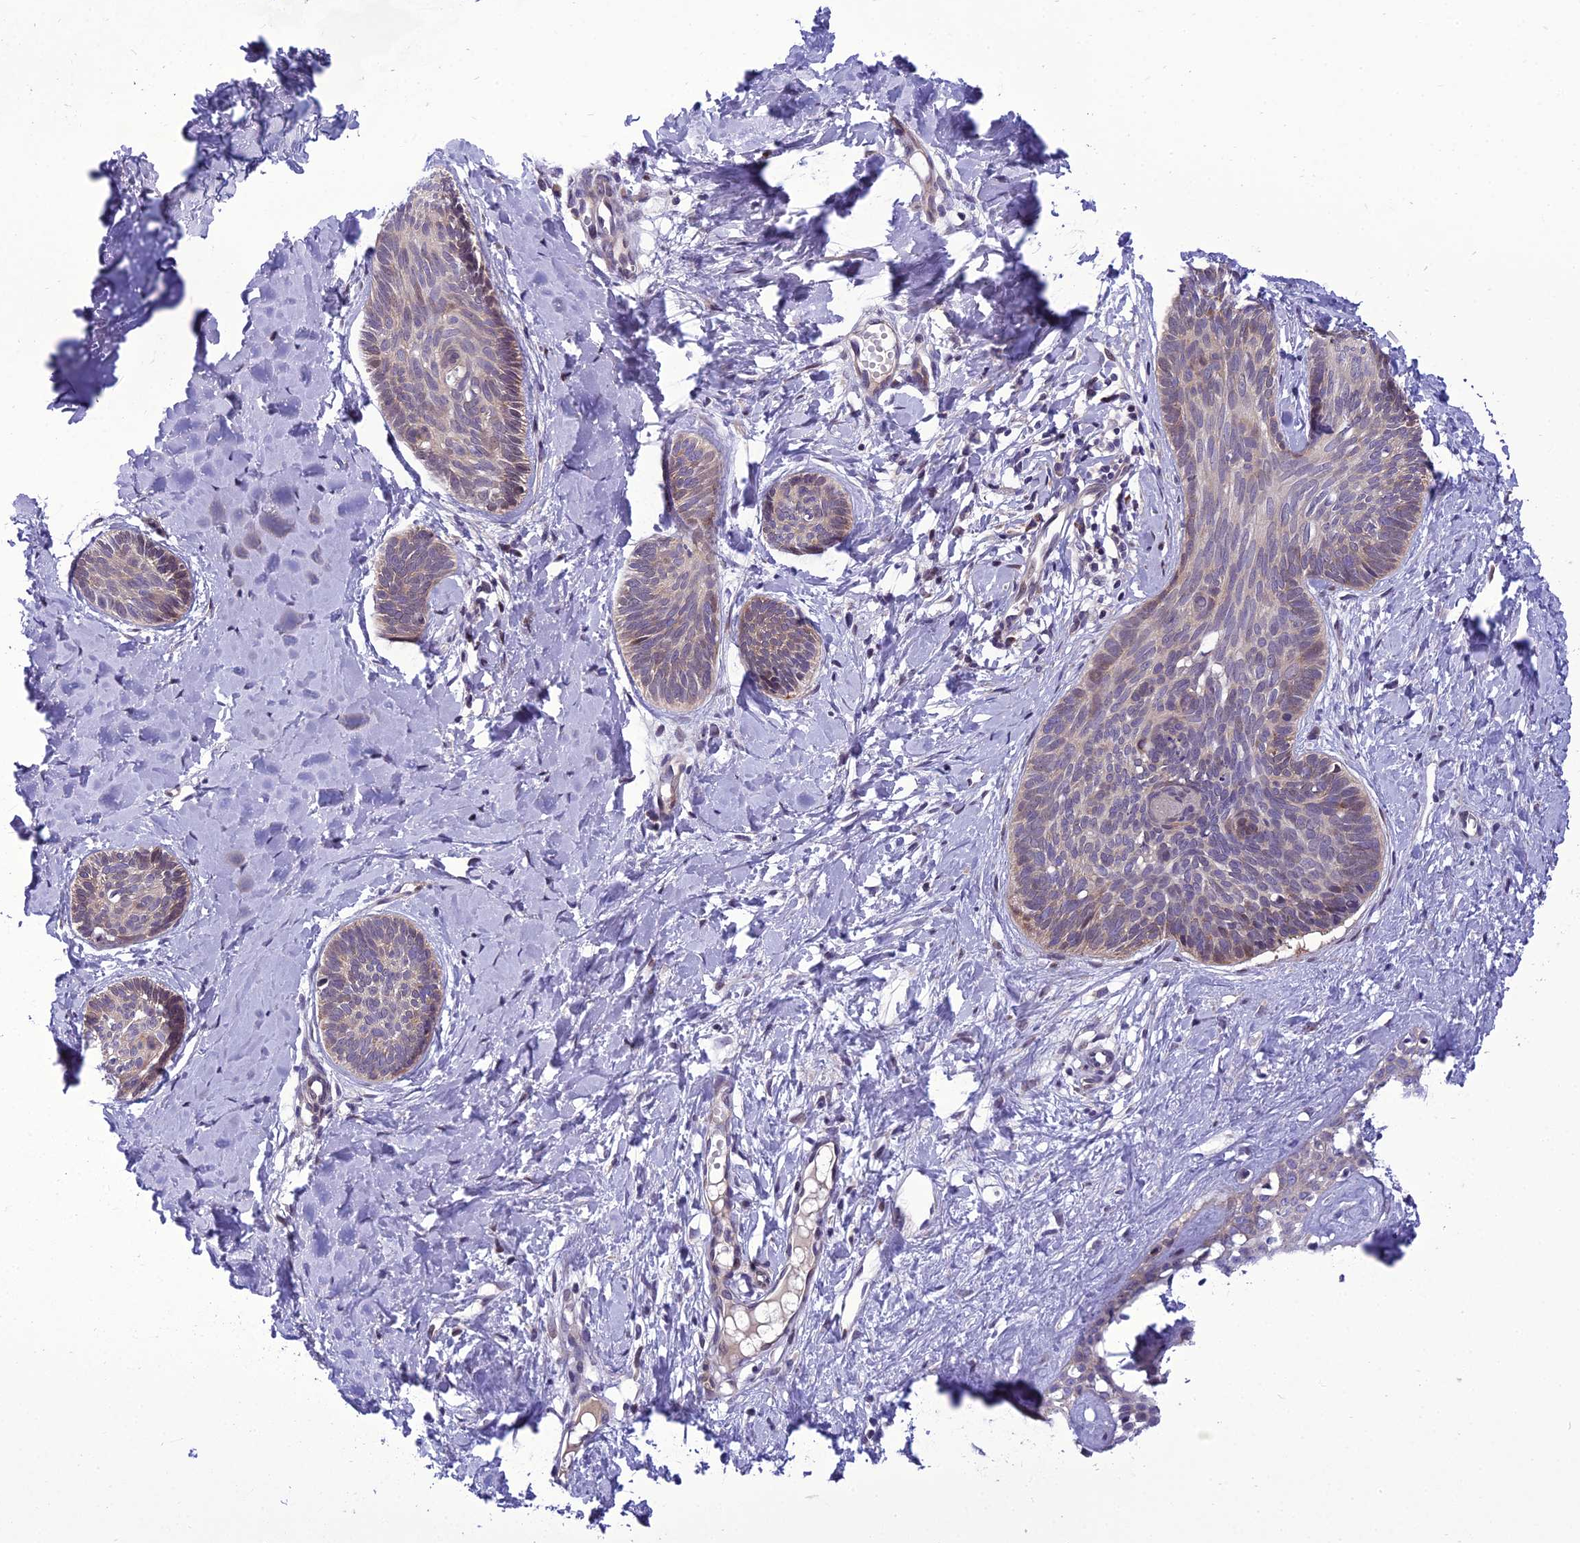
{"staining": {"intensity": "weak", "quantity": "25%-75%", "location": "cytoplasmic/membranous"}, "tissue": "skin cancer", "cell_type": "Tumor cells", "image_type": "cancer", "snomed": [{"axis": "morphology", "description": "Basal cell carcinoma"}, {"axis": "topography", "description": "Skin"}], "caption": "The photomicrograph shows a brown stain indicating the presence of a protein in the cytoplasmic/membranous of tumor cells in skin cancer.", "gene": "GAB4", "patient": {"sex": "female", "age": 81}}